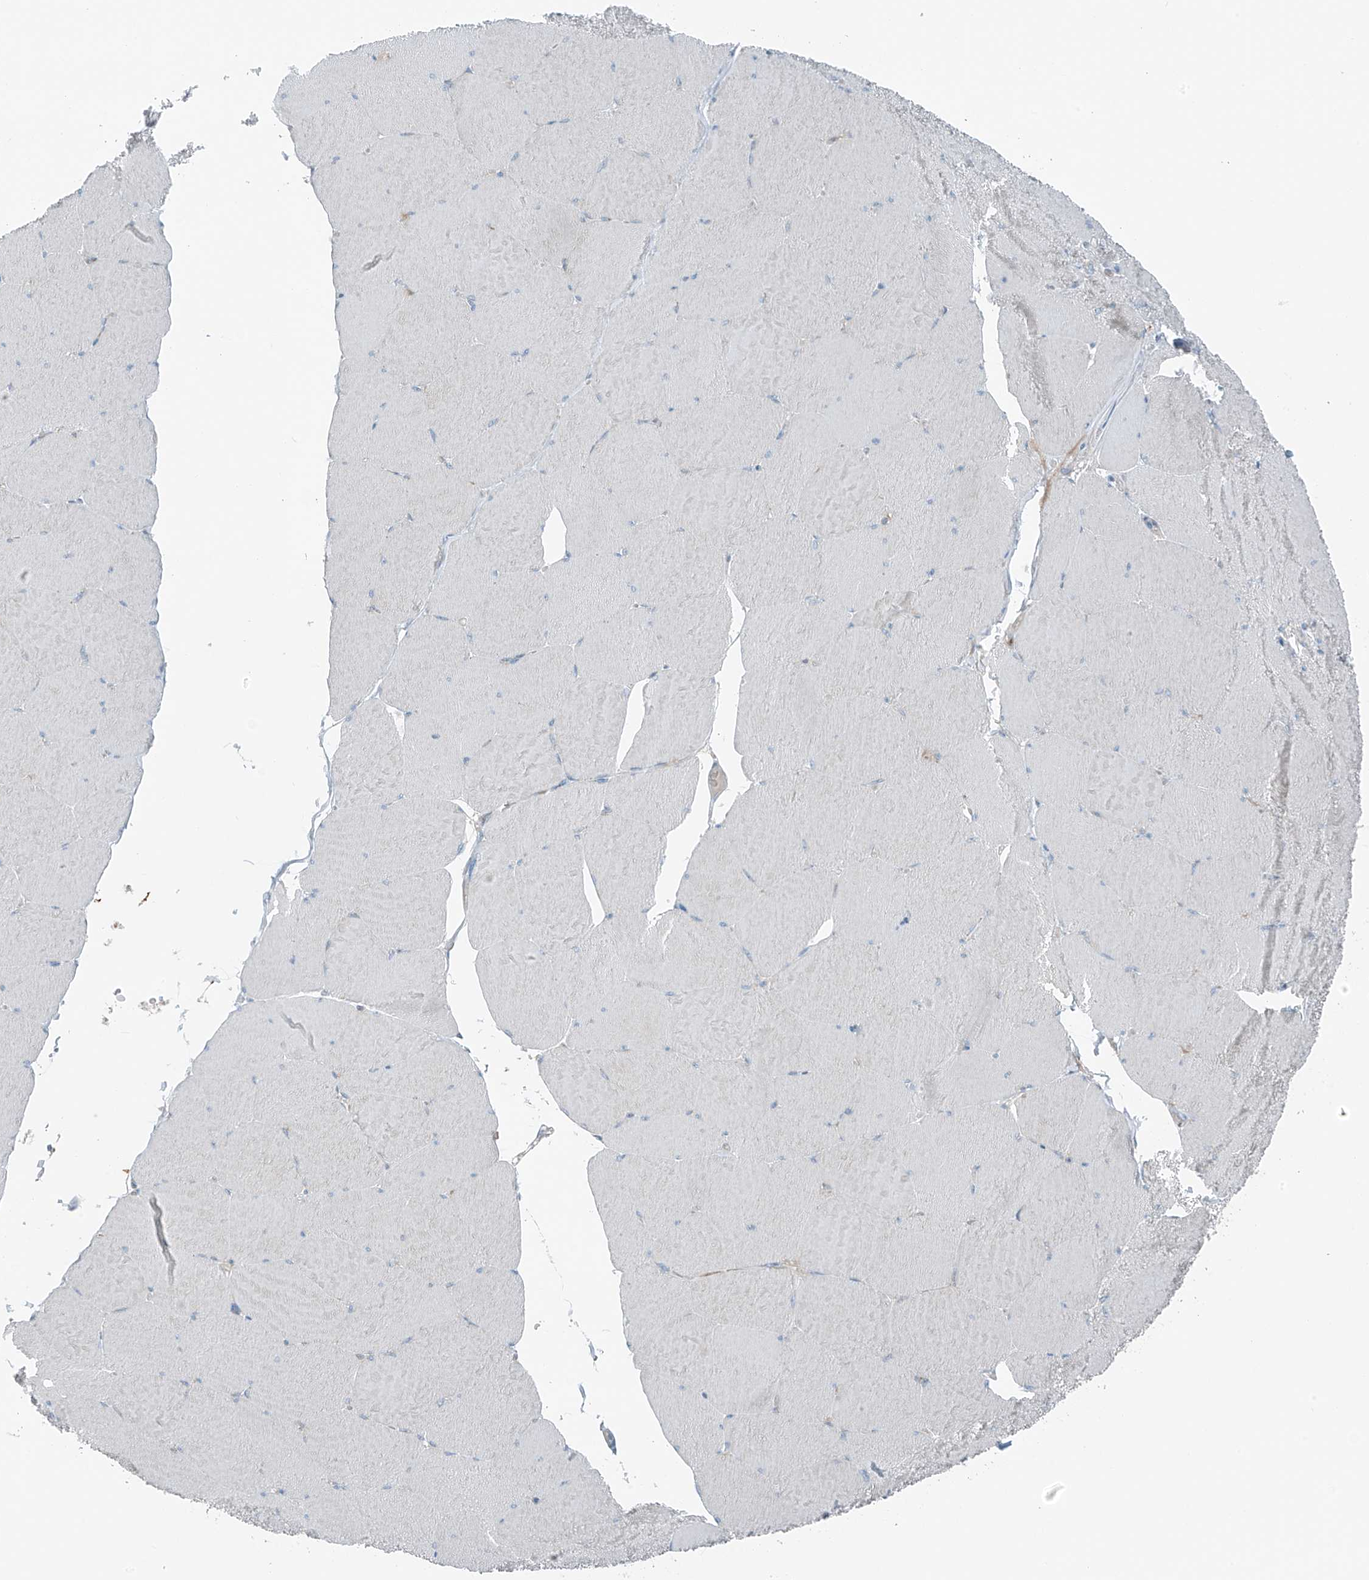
{"staining": {"intensity": "negative", "quantity": "none", "location": "none"}, "tissue": "skeletal muscle", "cell_type": "Myocytes", "image_type": "normal", "snomed": [{"axis": "morphology", "description": "Normal tissue, NOS"}, {"axis": "topography", "description": "Skeletal muscle"}, {"axis": "topography", "description": "Head-Neck"}], "caption": "Immunohistochemical staining of normal skeletal muscle exhibits no significant staining in myocytes.", "gene": "SLC12A6", "patient": {"sex": "male", "age": 66}}